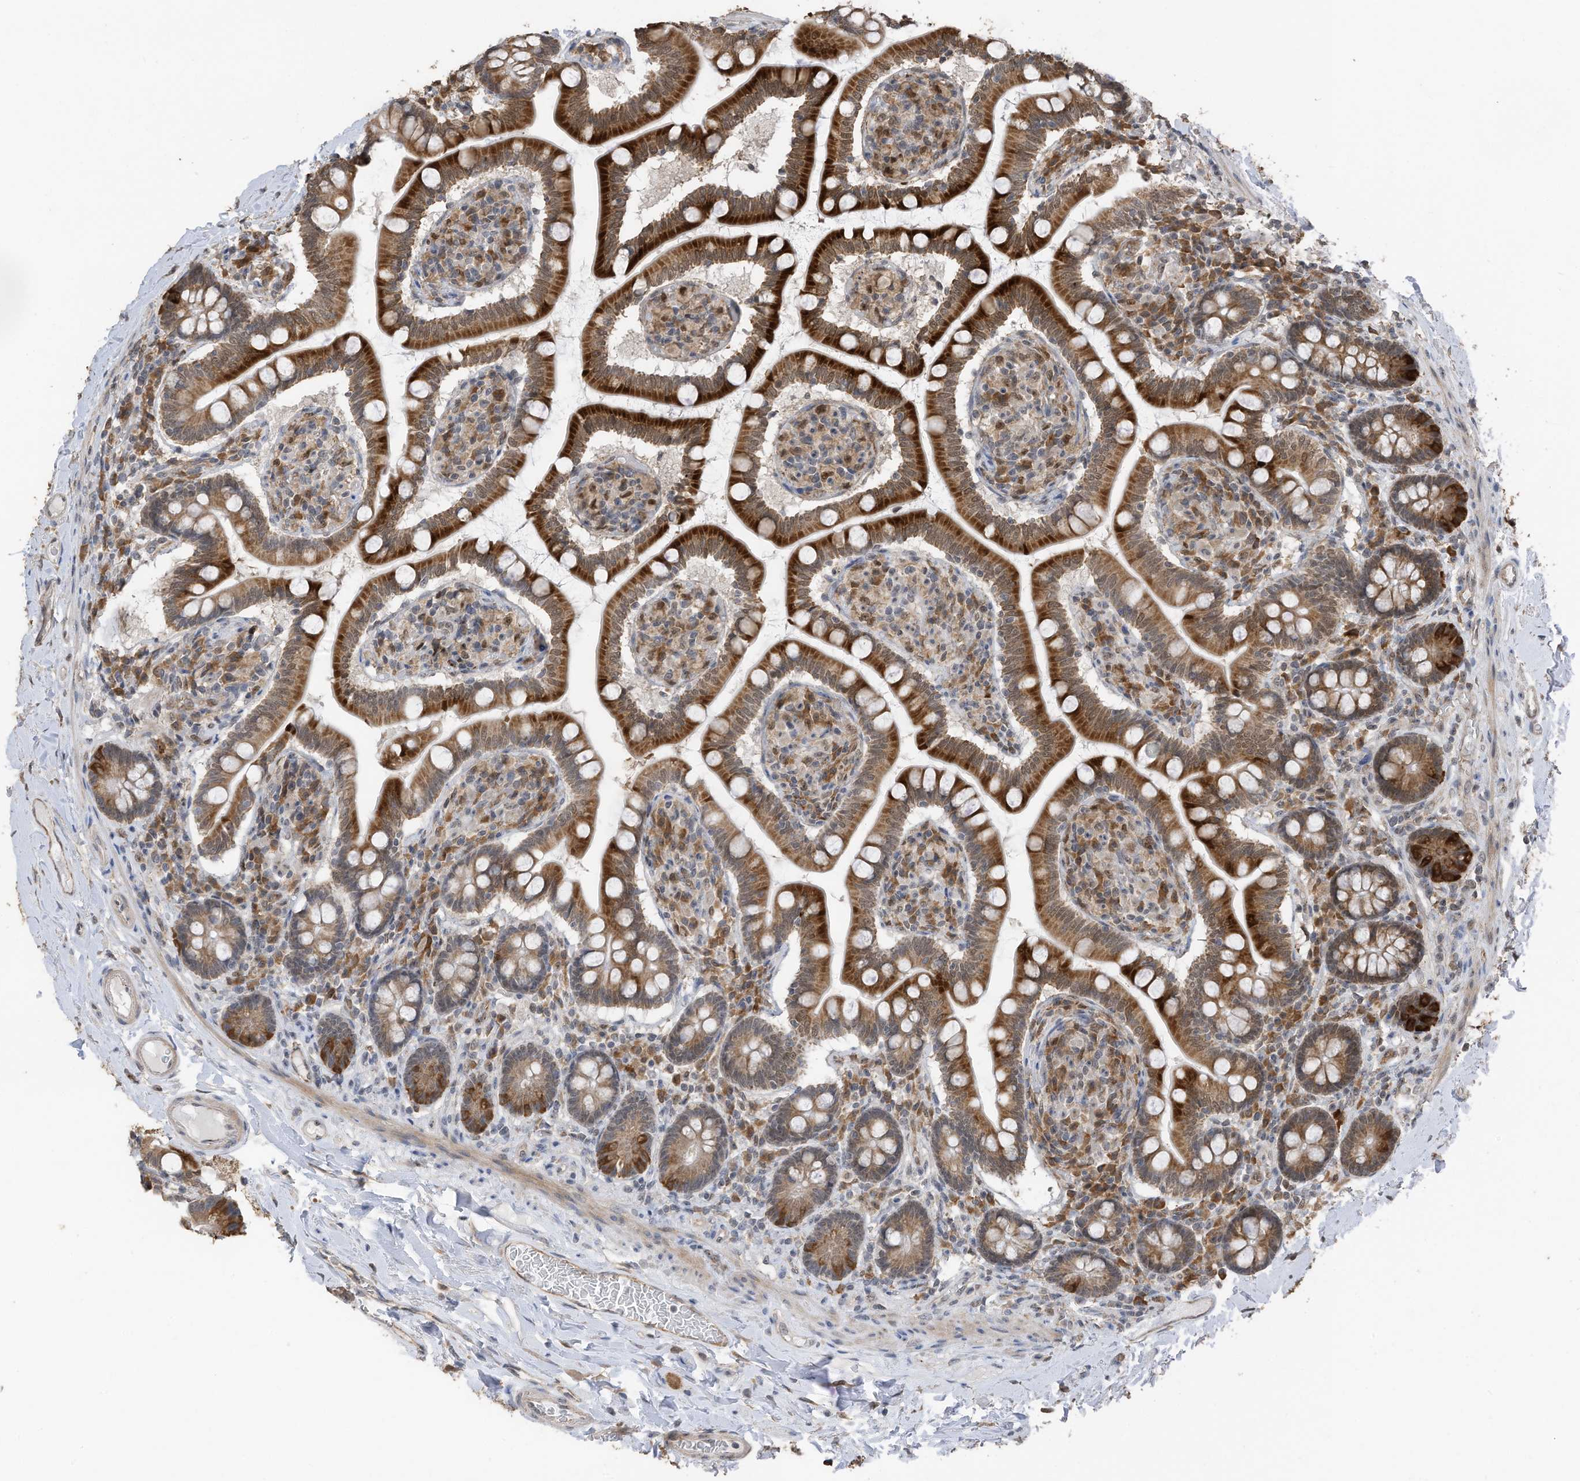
{"staining": {"intensity": "strong", "quantity": "25%-75%", "location": "cytoplasmic/membranous"}, "tissue": "small intestine", "cell_type": "Glandular cells", "image_type": "normal", "snomed": [{"axis": "morphology", "description": "Normal tissue, NOS"}, {"axis": "topography", "description": "Small intestine"}], "caption": "Immunohistochemistry (IHC) histopathology image of normal small intestine: human small intestine stained using immunohistochemistry (IHC) exhibits high levels of strong protein expression localized specifically in the cytoplasmic/membranous of glandular cells, appearing as a cytoplasmic/membranous brown color.", "gene": "ERLEC1", "patient": {"sex": "female", "age": 64}}